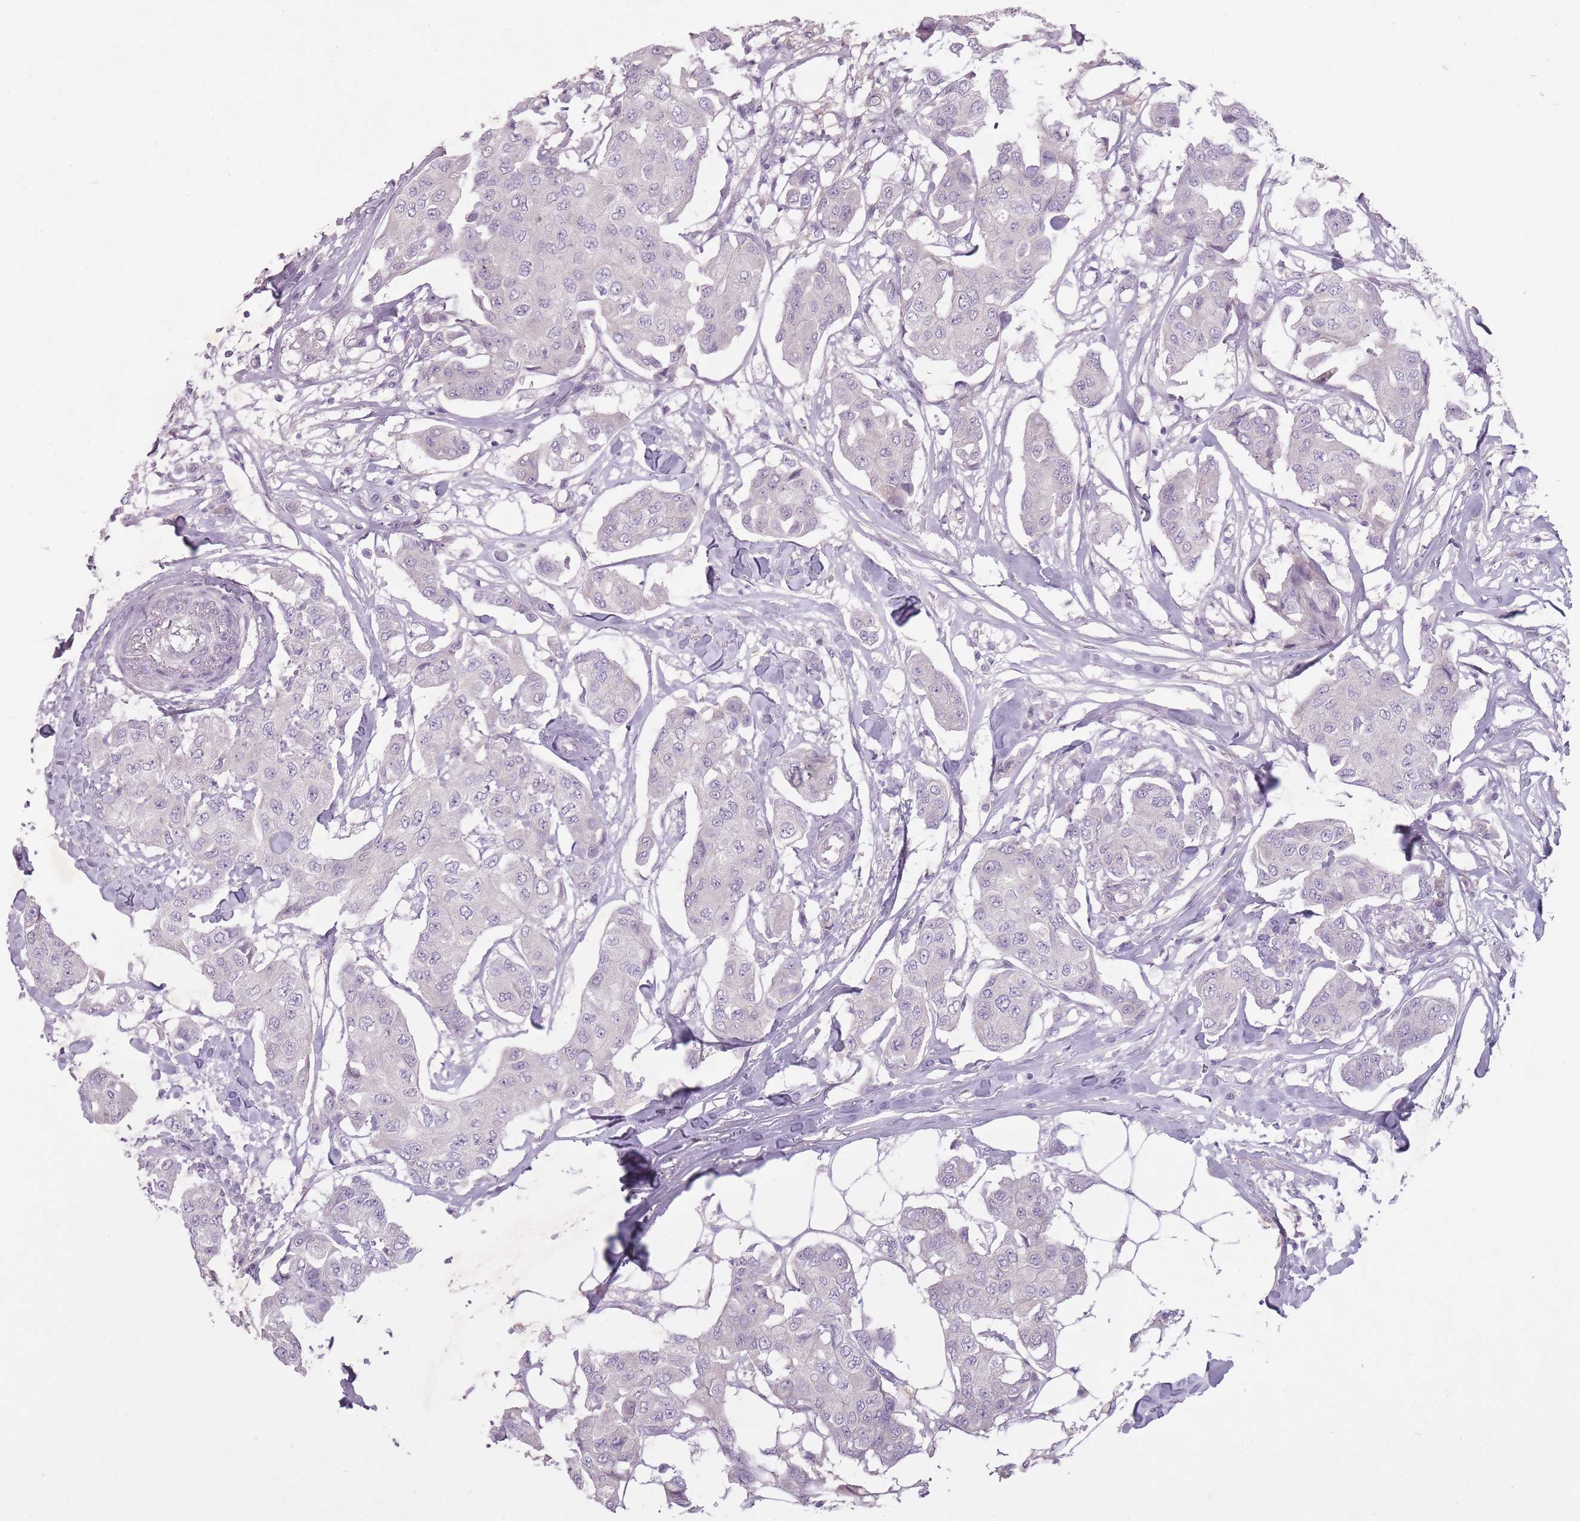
{"staining": {"intensity": "negative", "quantity": "none", "location": "none"}, "tissue": "breast cancer", "cell_type": "Tumor cells", "image_type": "cancer", "snomed": [{"axis": "morphology", "description": "Duct carcinoma"}, {"axis": "topography", "description": "Breast"}, {"axis": "topography", "description": "Lymph node"}], "caption": "DAB (3,3'-diaminobenzidine) immunohistochemical staining of human breast cancer (infiltrating ductal carcinoma) reveals no significant staining in tumor cells.", "gene": "FAM43B", "patient": {"sex": "female", "age": 80}}